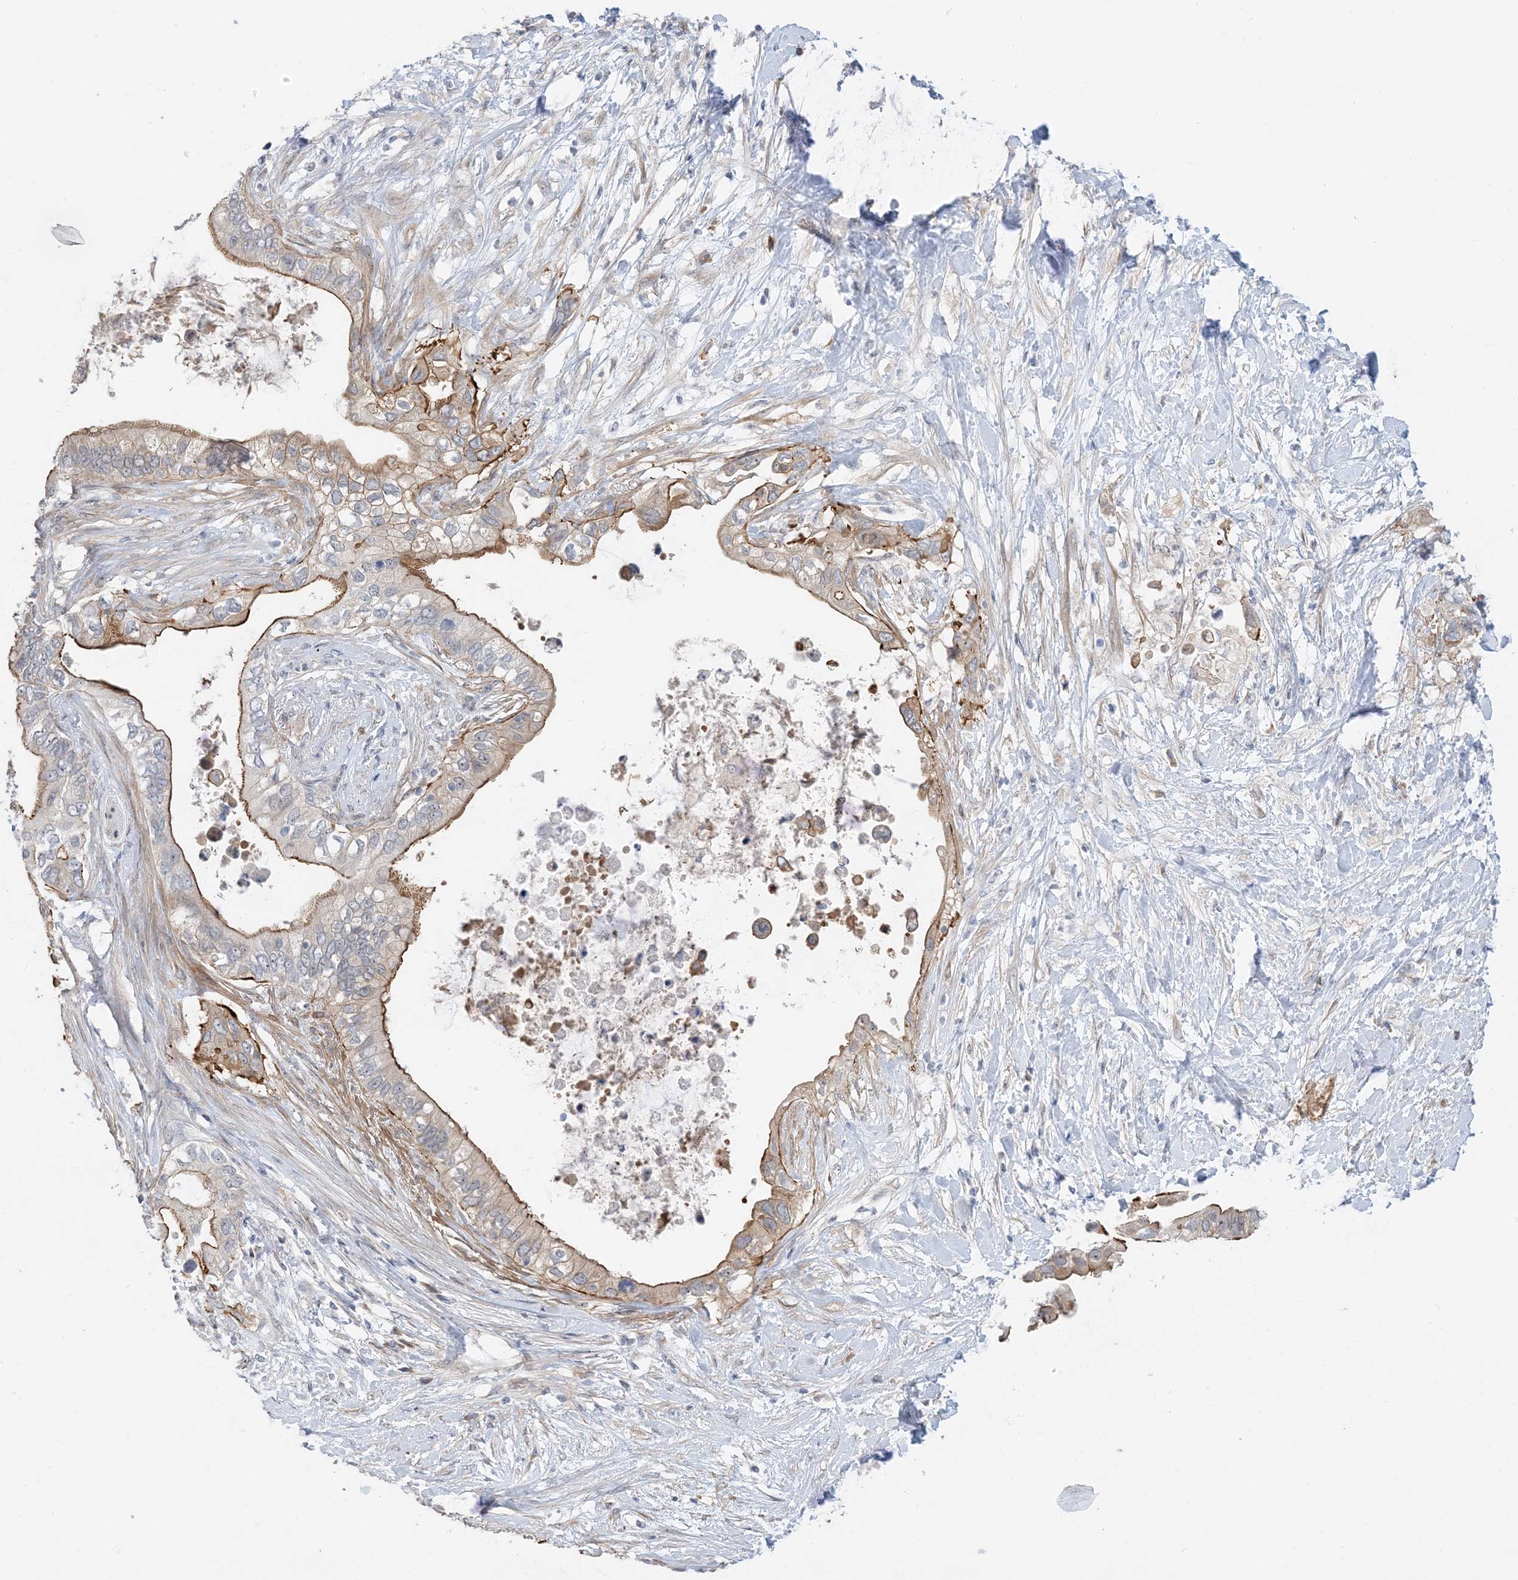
{"staining": {"intensity": "moderate", "quantity": ">75%", "location": "cytoplasmic/membranous"}, "tissue": "pancreatic cancer", "cell_type": "Tumor cells", "image_type": "cancer", "snomed": [{"axis": "morphology", "description": "Adenocarcinoma, NOS"}, {"axis": "topography", "description": "Pancreas"}], "caption": "Immunohistochemistry (IHC) staining of pancreatic adenocarcinoma, which demonstrates medium levels of moderate cytoplasmic/membranous expression in approximately >75% of tumor cells indicating moderate cytoplasmic/membranous protein positivity. The staining was performed using DAB (brown) for protein detection and nuclei were counterstained in hematoxylin (blue).", "gene": "IL36B", "patient": {"sex": "female", "age": 56}}